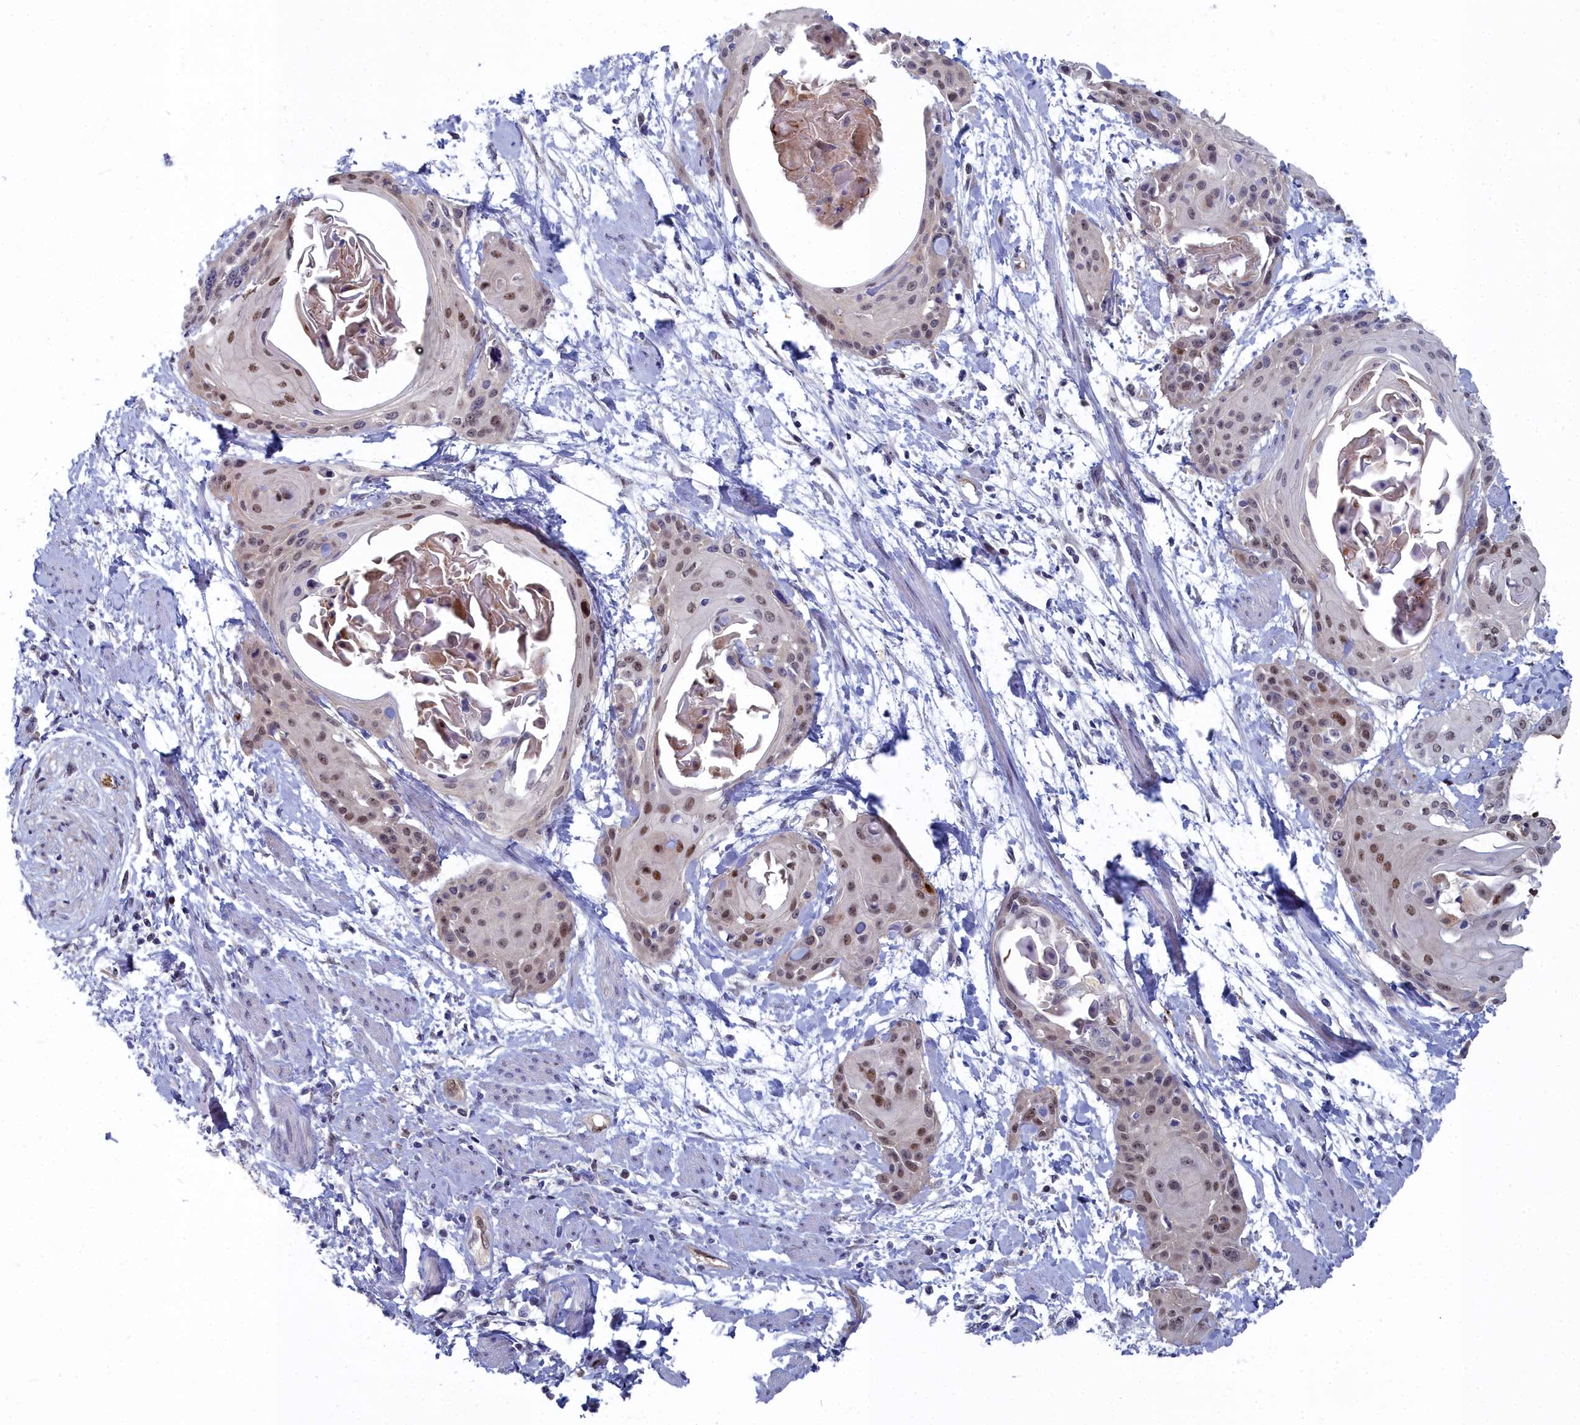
{"staining": {"intensity": "moderate", "quantity": "25%-75%", "location": "nuclear"}, "tissue": "cervical cancer", "cell_type": "Tumor cells", "image_type": "cancer", "snomed": [{"axis": "morphology", "description": "Squamous cell carcinoma, NOS"}, {"axis": "topography", "description": "Cervix"}], "caption": "Protein expression analysis of cervical cancer (squamous cell carcinoma) demonstrates moderate nuclear positivity in about 25%-75% of tumor cells.", "gene": "RPS27A", "patient": {"sex": "female", "age": 57}}